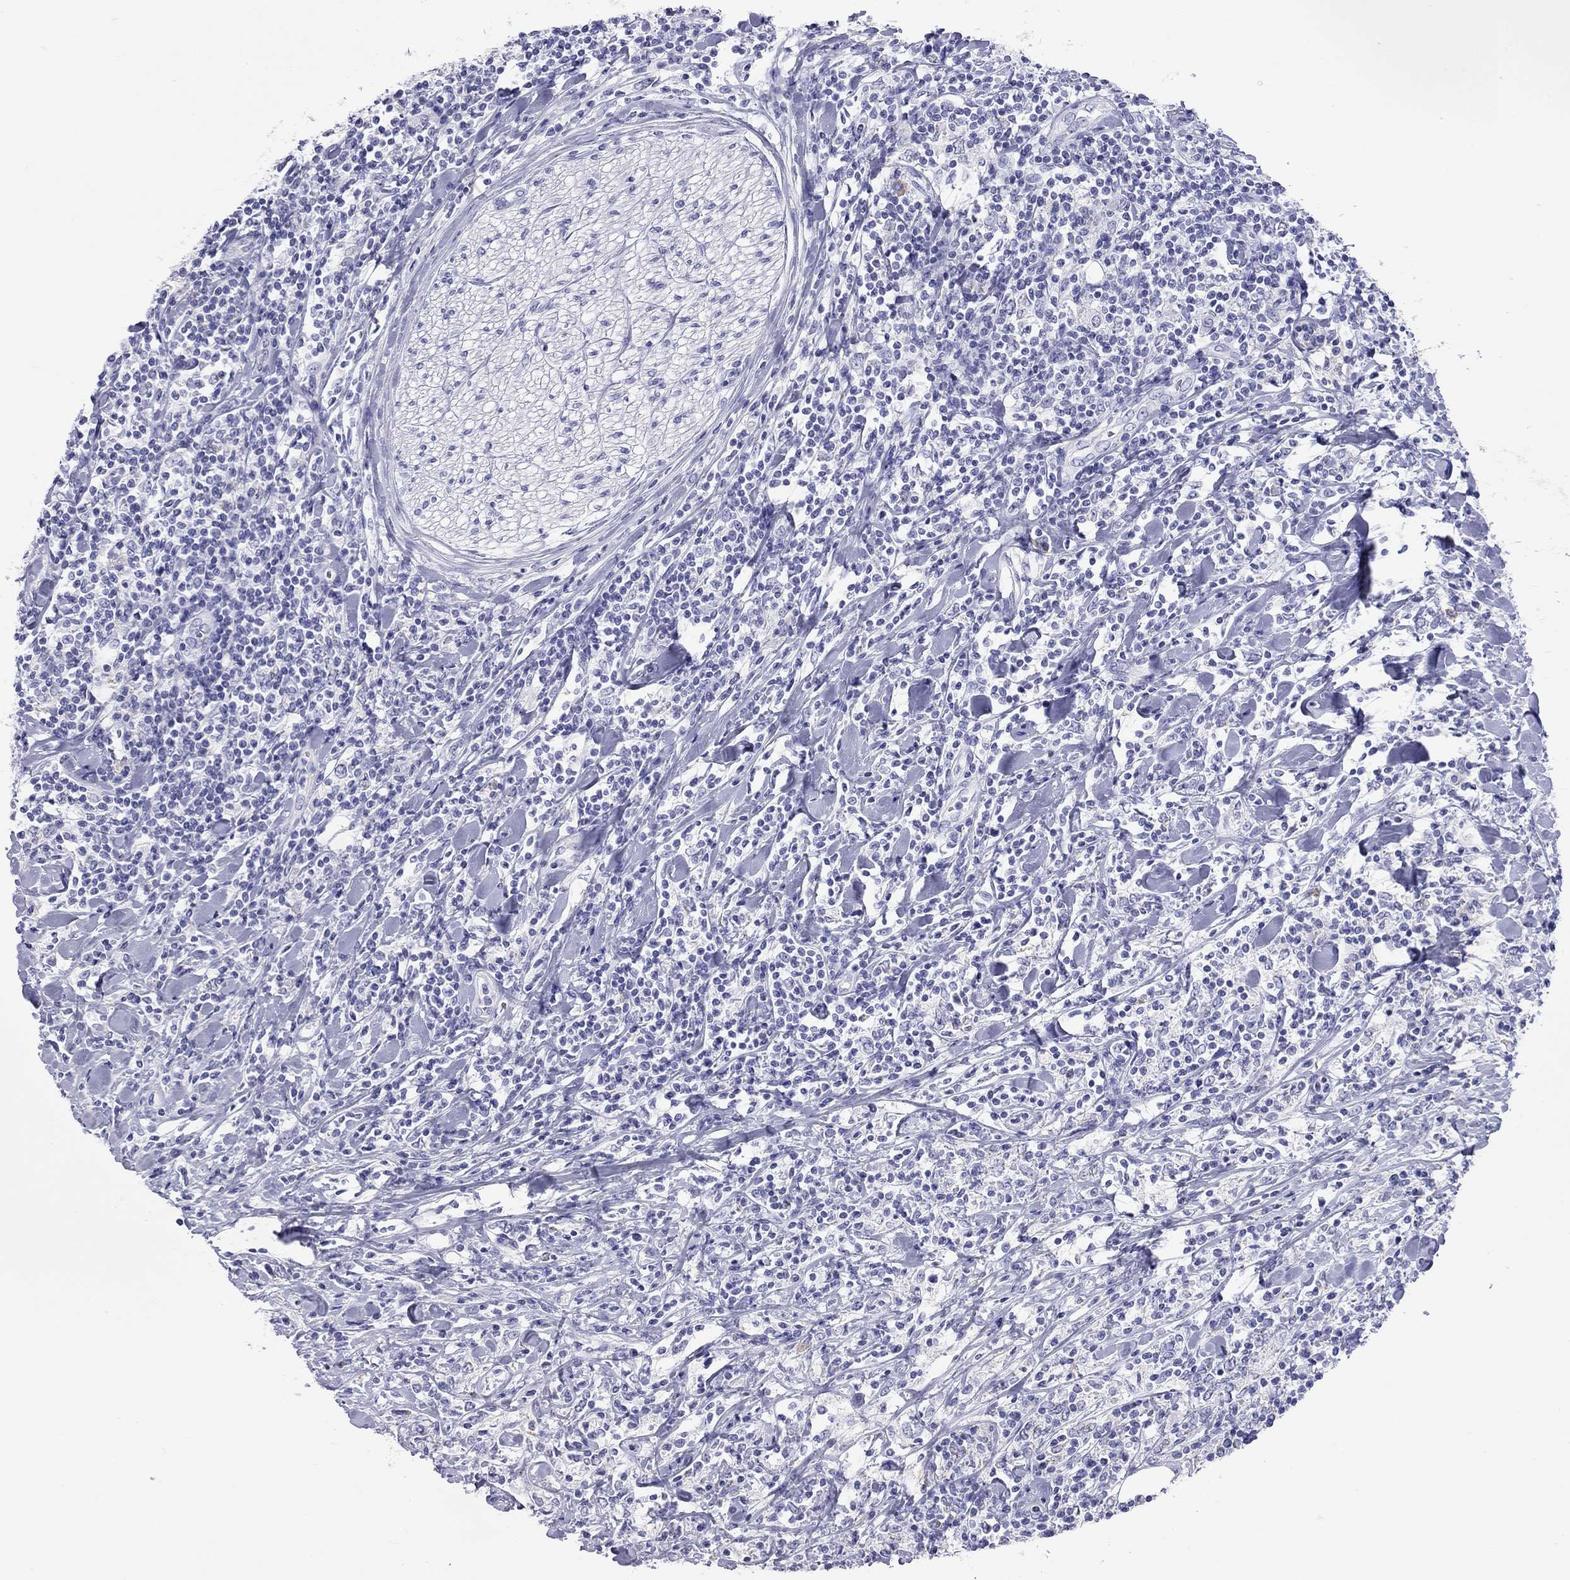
{"staining": {"intensity": "negative", "quantity": "none", "location": "none"}, "tissue": "lymphoma", "cell_type": "Tumor cells", "image_type": "cancer", "snomed": [{"axis": "morphology", "description": "Malignant lymphoma, non-Hodgkin's type, High grade"}, {"axis": "topography", "description": "Lymph node"}], "caption": "An immunohistochemistry (IHC) image of malignant lymphoma, non-Hodgkin's type (high-grade) is shown. There is no staining in tumor cells of malignant lymphoma, non-Hodgkin's type (high-grade).", "gene": "DPY19L2", "patient": {"sex": "female", "age": 84}}